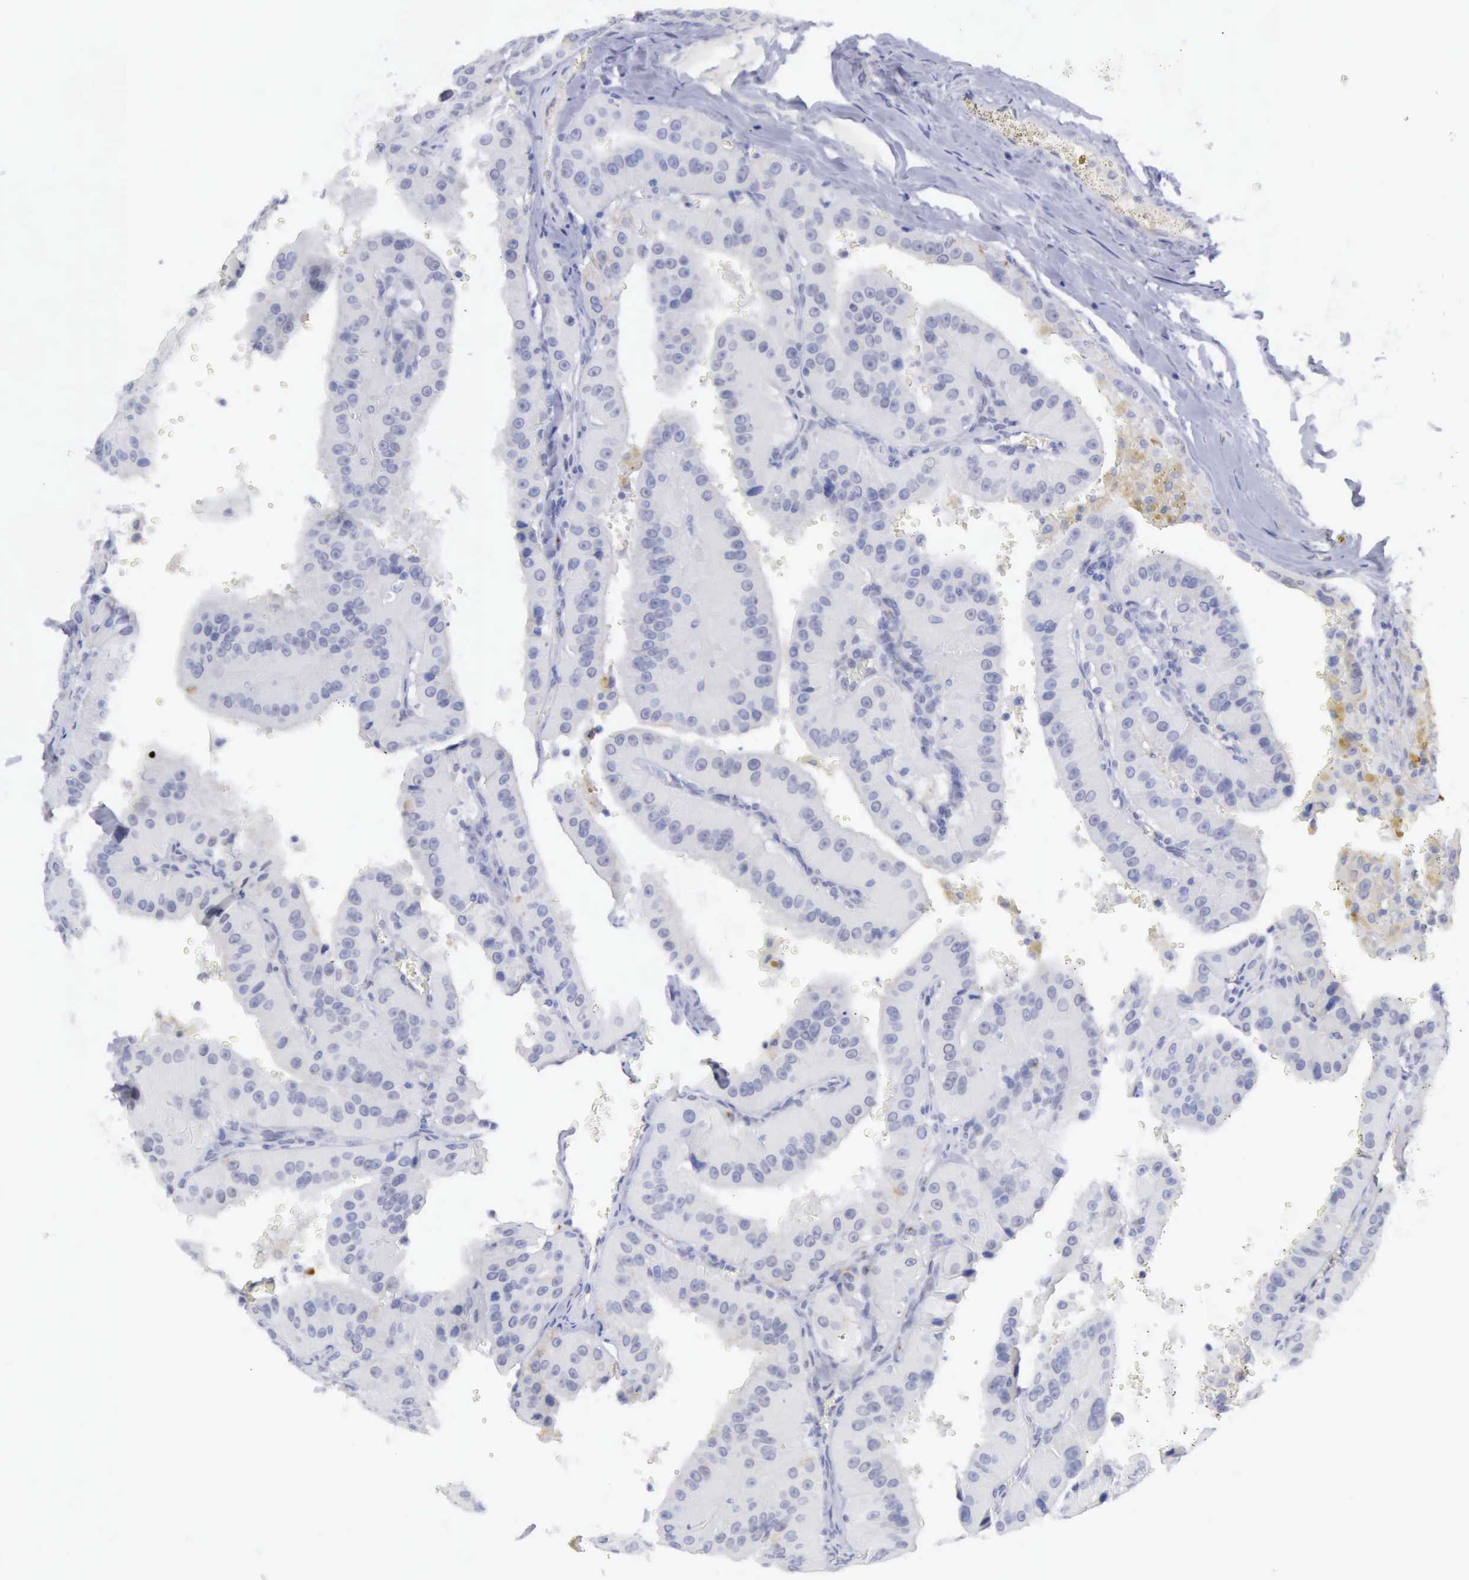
{"staining": {"intensity": "negative", "quantity": "none", "location": "none"}, "tissue": "thyroid cancer", "cell_type": "Tumor cells", "image_type": "cancer", "snomed": [{"axis": "morphology", "description": "Carcinoma, NOS"}, {"axis": "topography", "description": "Thyroid gland"}], "caption": "Tumor cells are negative for brown protein staining in thyroid carcinoma. (DAB (3,3'-diaminobenzidine) immunohistochemistry with hematoxylin counter stain).", "gene": "TFRC", "patient": {"sex": "male", "age": 76}}